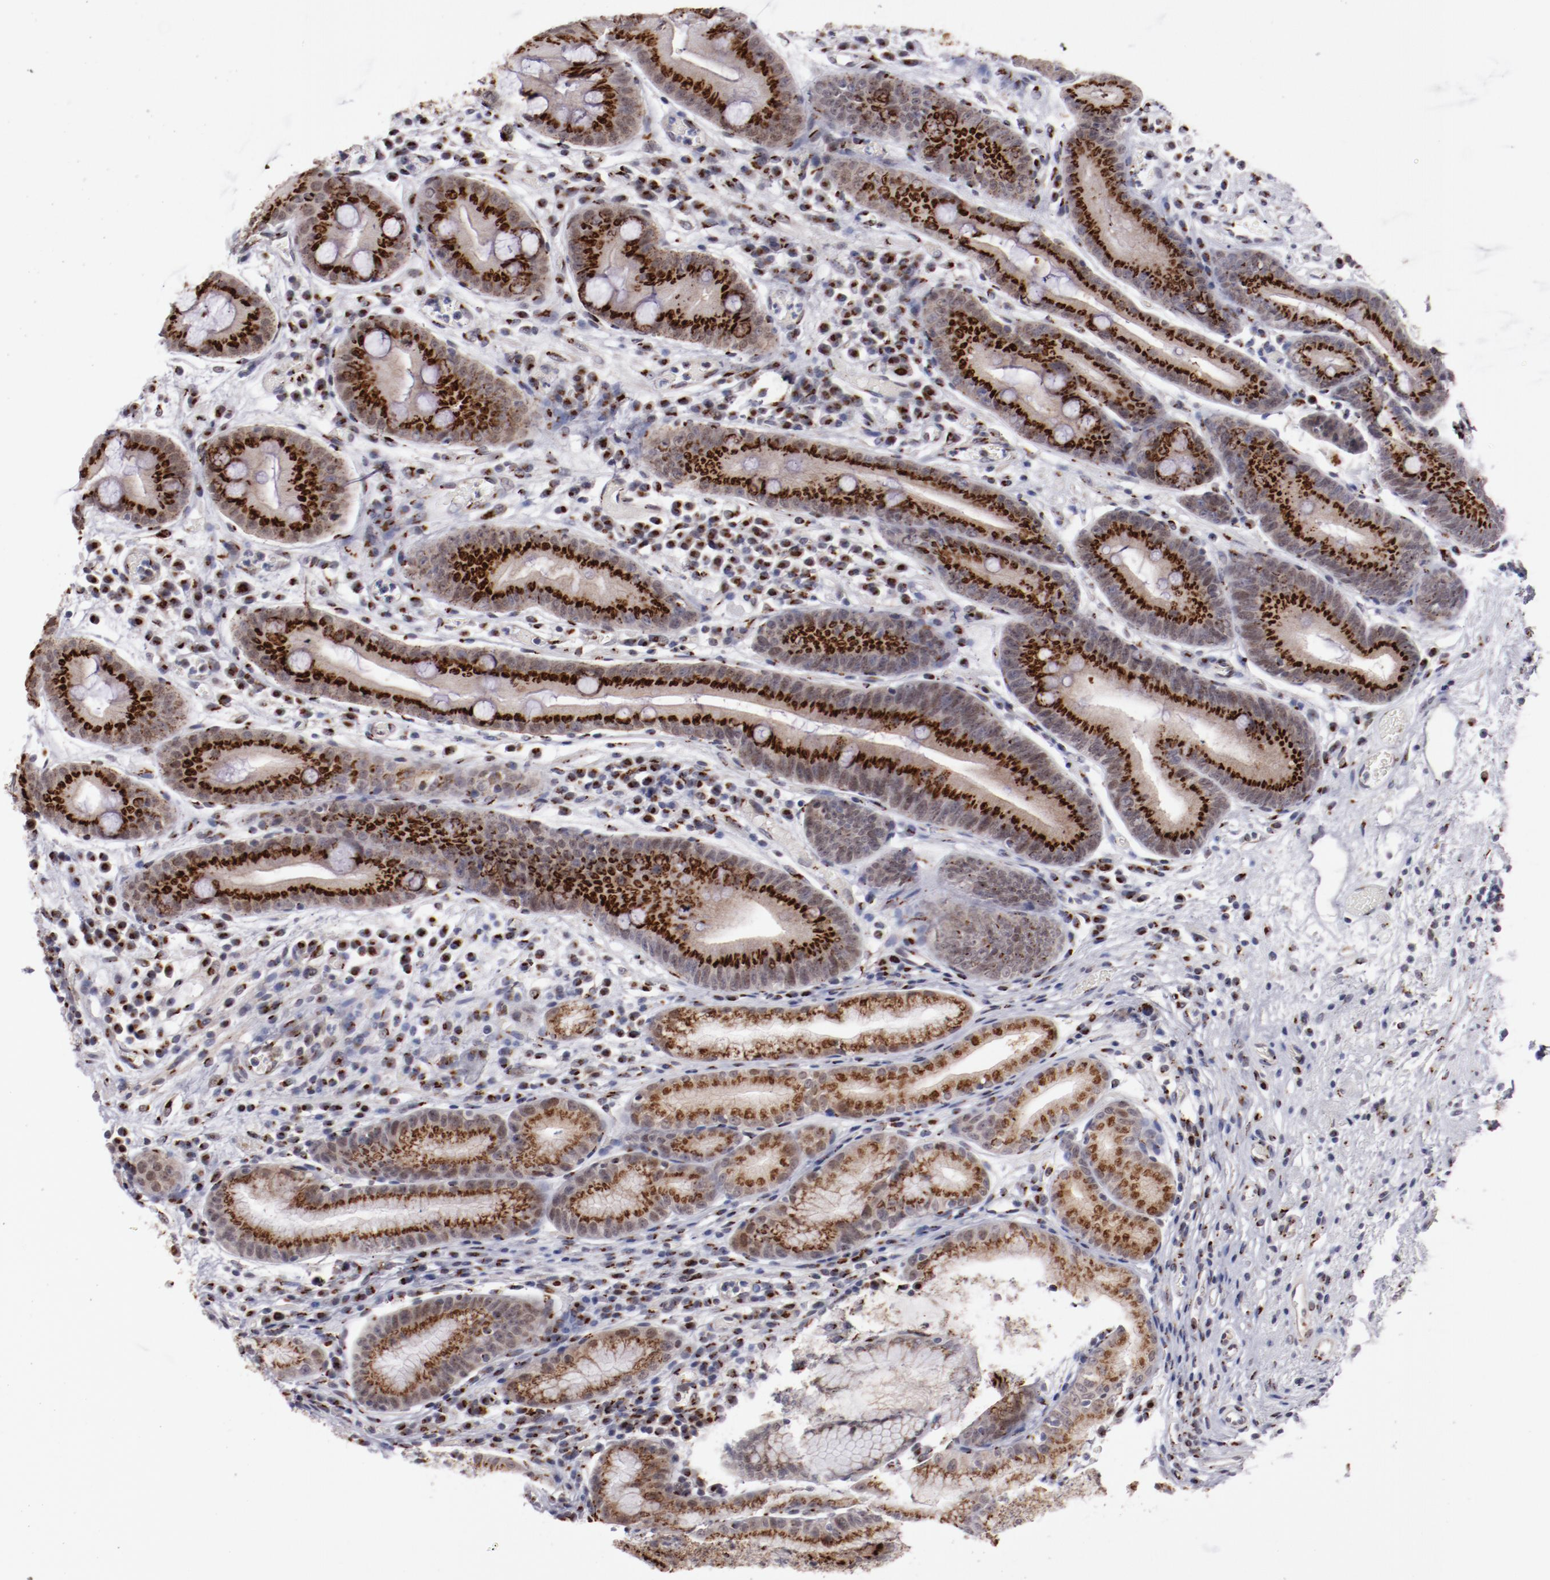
{"staining": {"intensity": "strong", "quantity": ">75%", "location": "cytoplasmic/membranous"}, "tissue": "stomach", "cell_type": "Glandular cells", "image_type": "normal", "snomed": [{"axis": "morphology", "description": "Normal tissue, NOS"}, {"axis": "morphology", "description": "Inflammation, NOS"}, {"axis": "topography", "description": "Stomach, lower"}], "caption": "A high amount of strong cytoplasmic/membranous expression is appreciated in about >75% of glandular cells in unremarkable stomach.", "gene": "GOLIM4", "patient": {"sex": "male", "age": 59}}